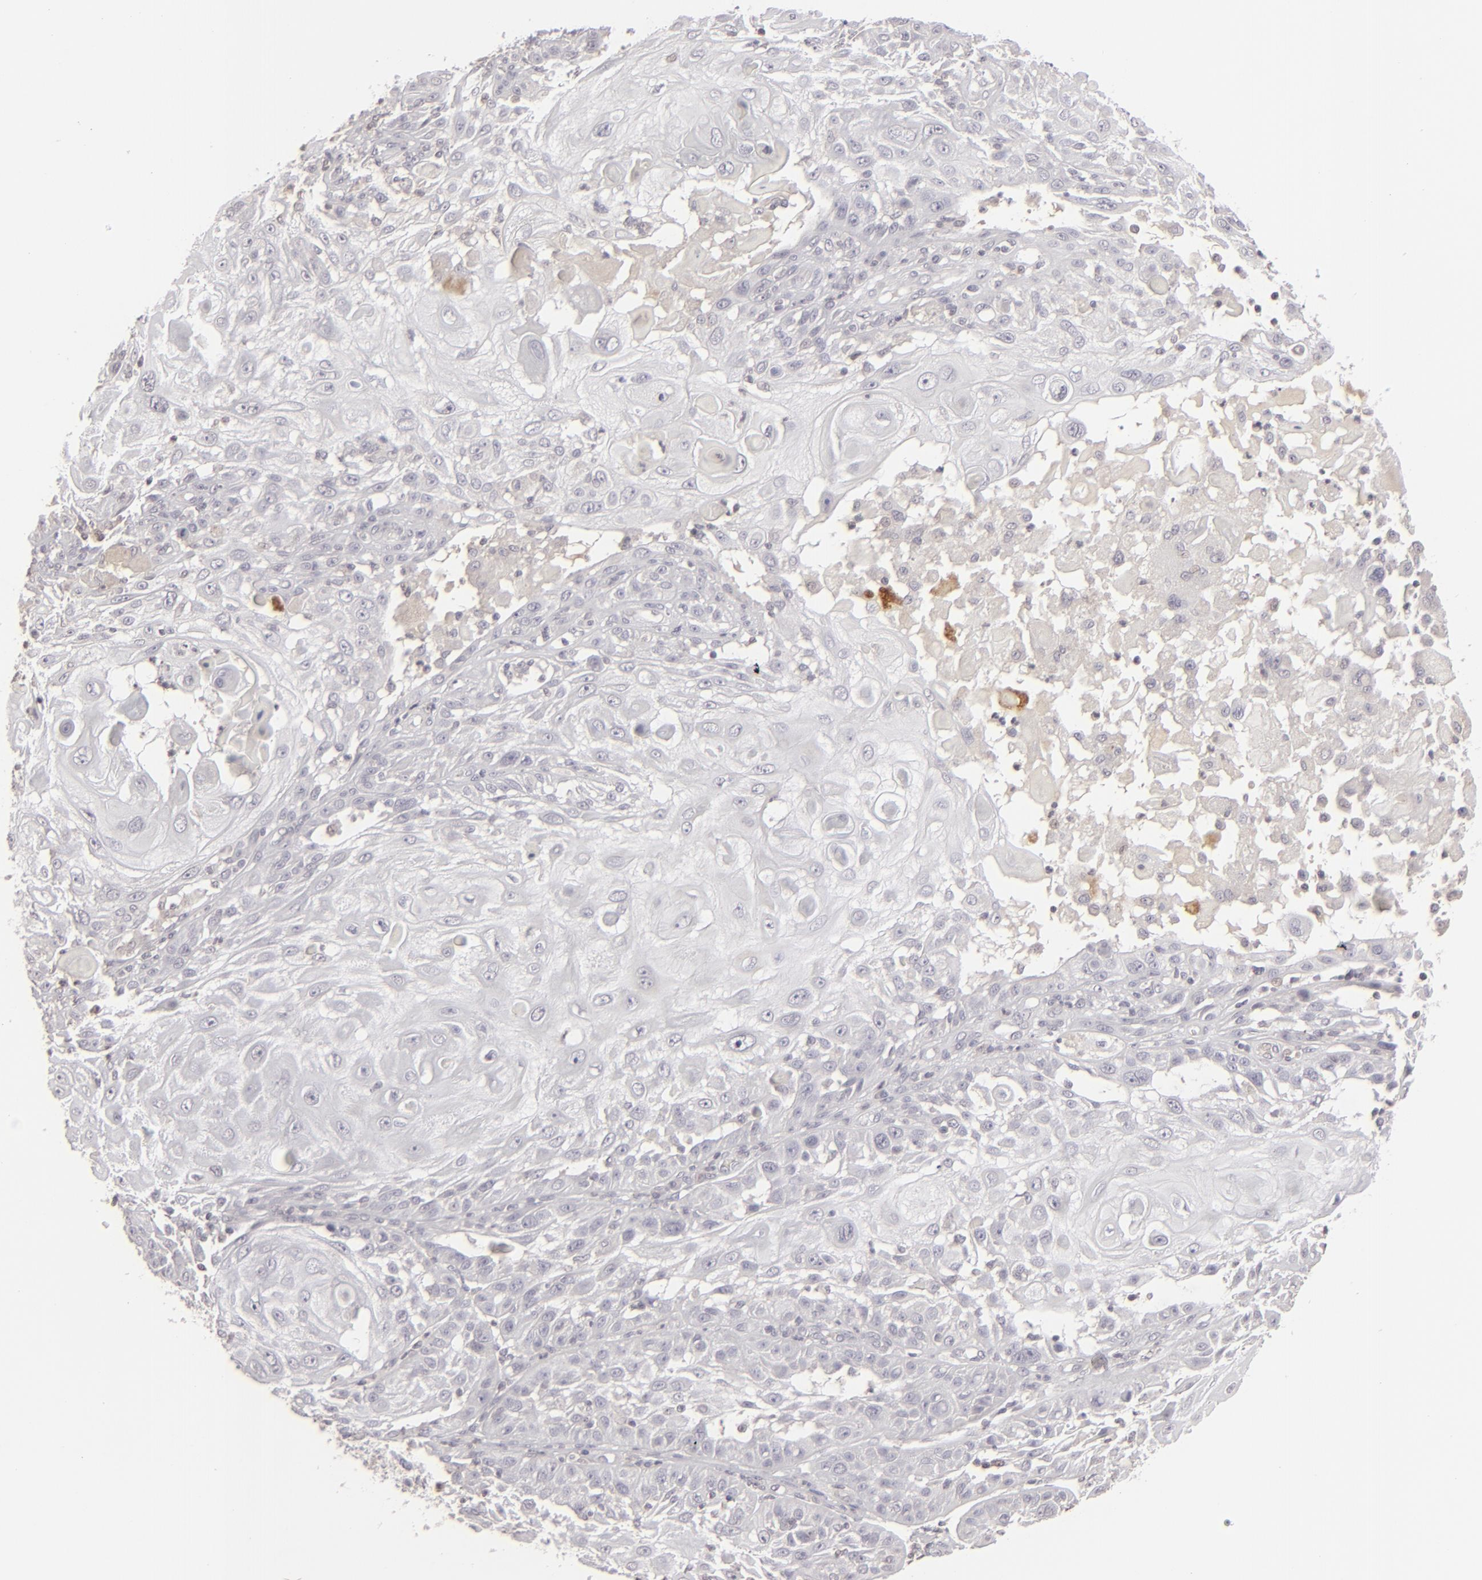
{"staining": {"intensity": "negative", "quantity": "none", "location": "none"}, "tissue": "skin cancer", "cell_type": "Tumor cells", "image_type": "cancer", "snomed": [{"axis": "morphology", "description": "Squamous cell carcinoma, NOS"}, {"axis": "topography", "description": "Skin"}], "caption": "An image of skin squamous cell carcinoma stained for a protein shows no brown staining in tumor cells.", "gene": "CLDN2", "patient": {"sex": "female", "age": 89}}